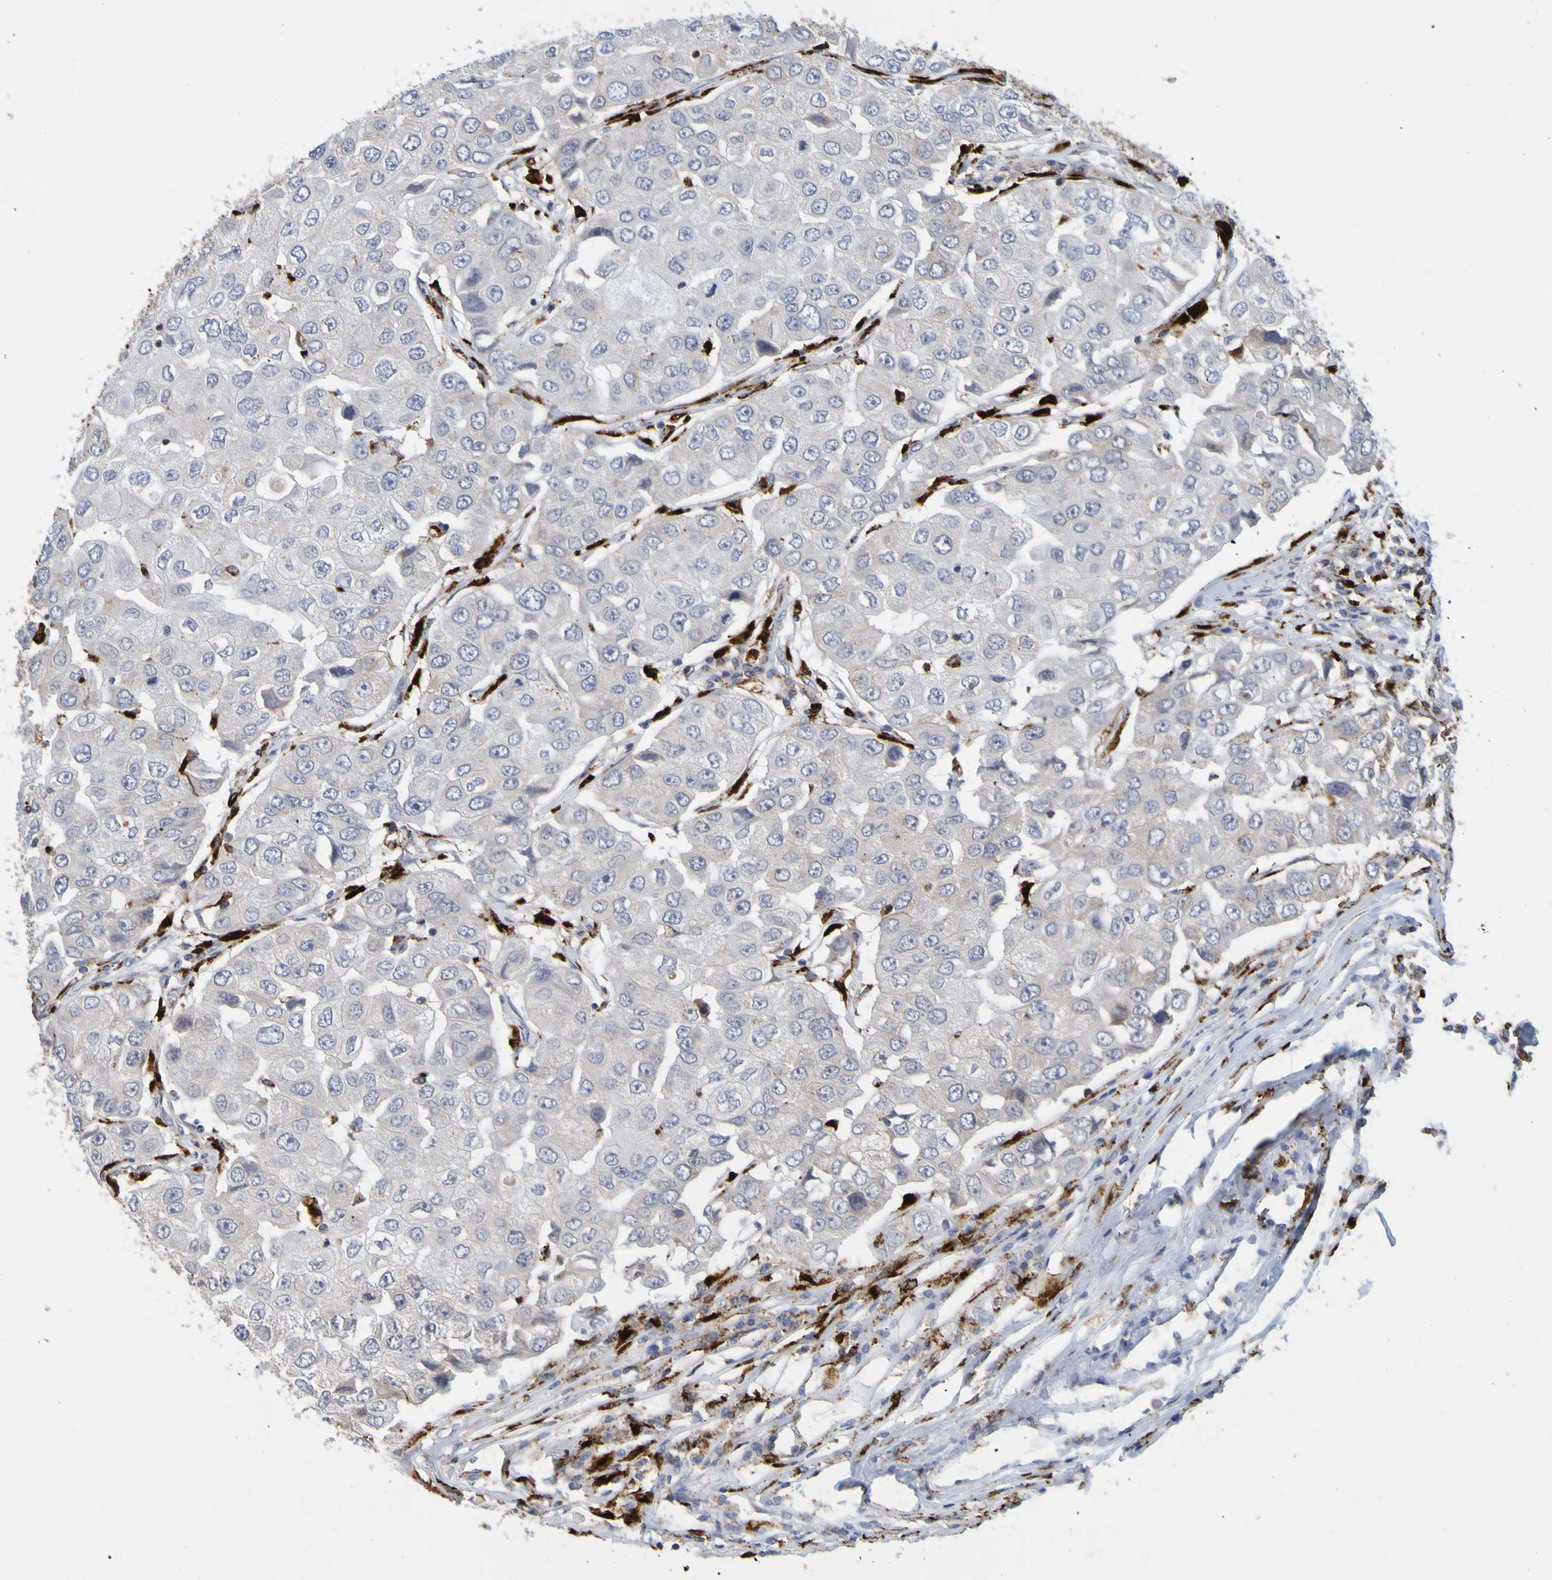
{"staining": {"intensity": "negative", "quantity": "none", "location": "none"}, "tissue": "breast cancer", "cell_type": "Tumor cells", "image_type": "cancer", "snomed": [{"axis": "morphology", "description": "Duct carcinoma"}, {"axis": "topography", "description": "Breast"}], "caption": "This is an immunohistochemistry micrograph of human breast intraductal carcinoma. There is no positivity in tumor cells.", "gene": "TPH1", "patient": {"sex": "female", "age": 27}}